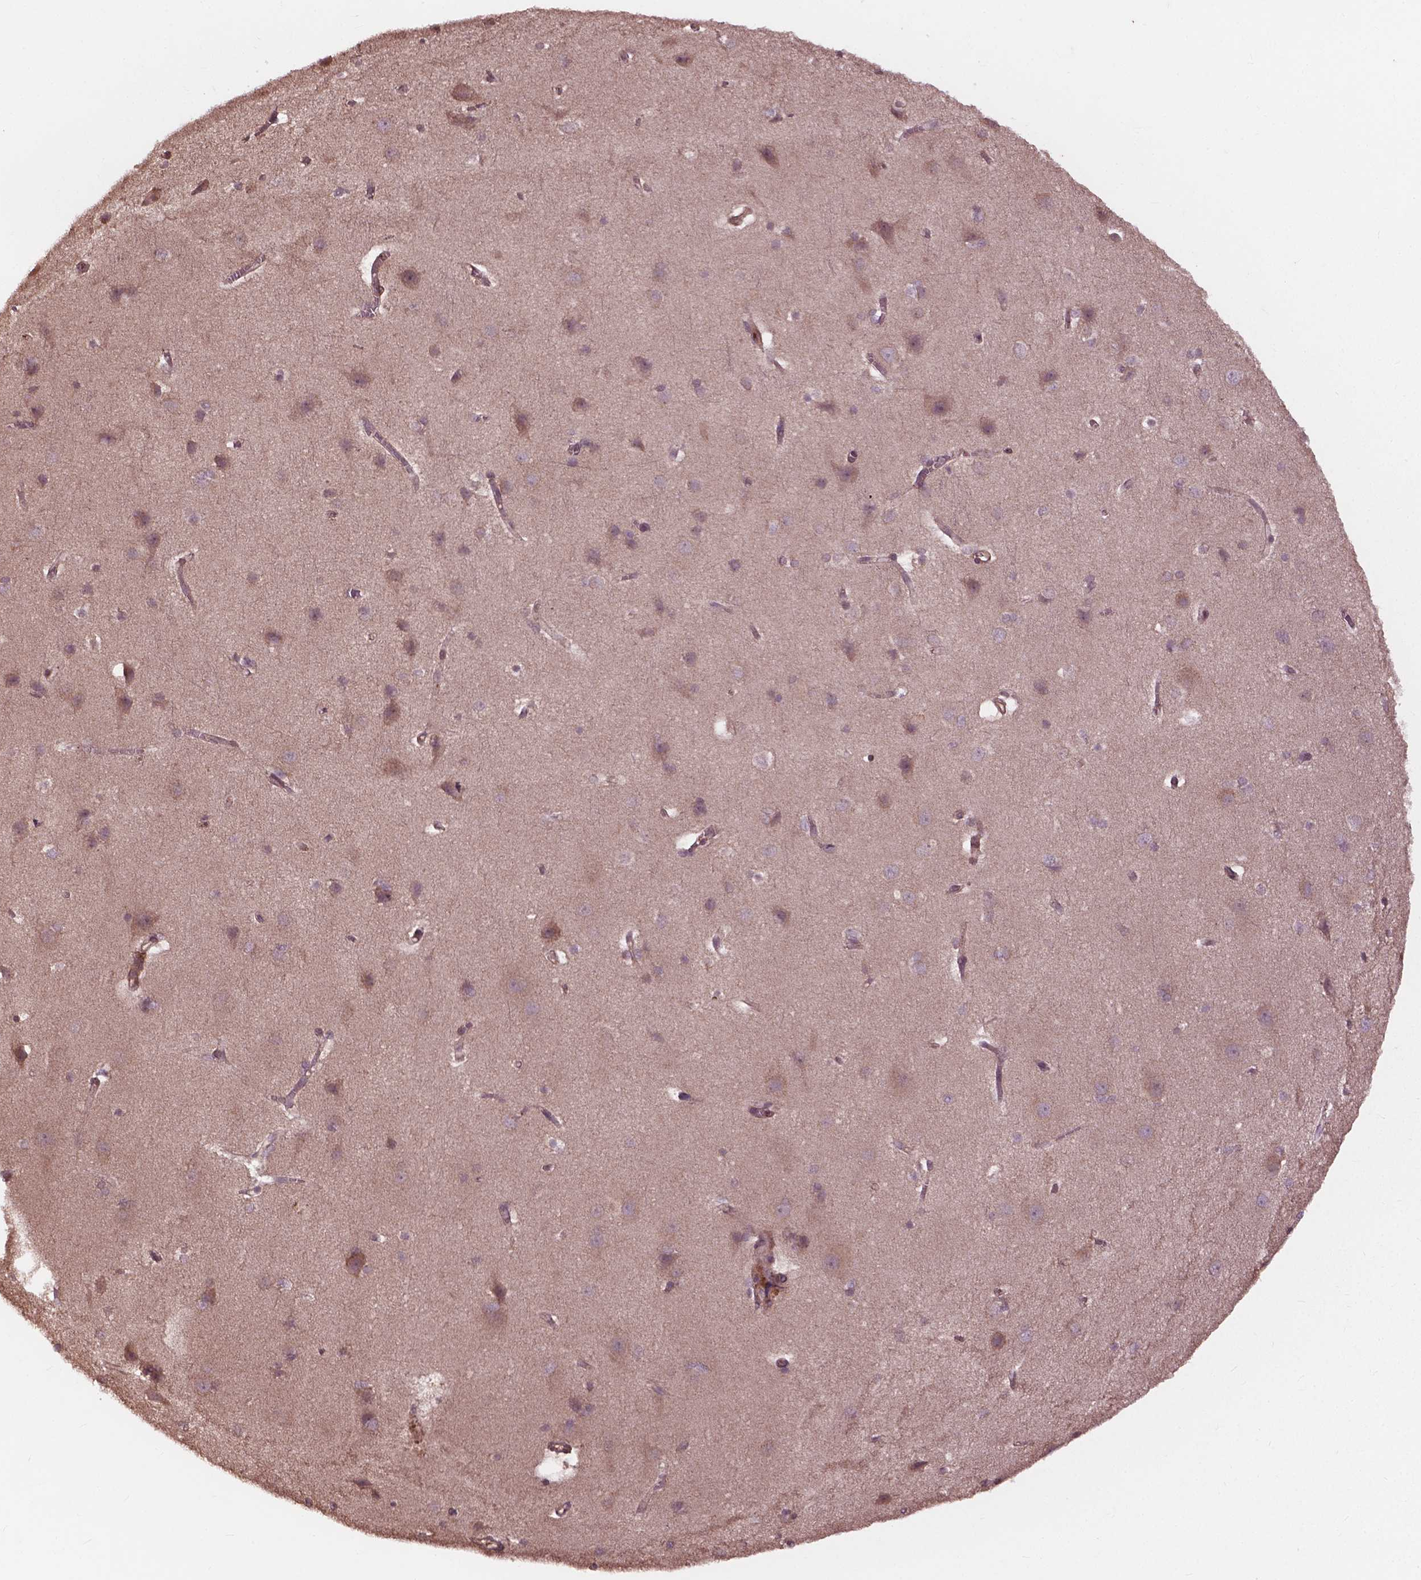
{"staining": {"intensity": "weak", "quantity": "25%-75%", "location": "cytoplasmic/membranous"}, "tissue": "cerebral cortex", "cell_type": "Endothelial cells", "image_type": "normal", "snomed": [{"axis": "morphology", "description": "Normal tissue, NOS"}, {"axis": "topography", "description": "Cerebral cortex"}], "caption": "Immunohistochemical staining of unremarkable cerebral cortex reveals 25%-75% levels of weak cytoplasmic/membranous protein staining in about 25%-75% of endothelial cells. (brown staining indicates protein expression, while blue staining denotes nuclei).", "gene": "CDC42BPA", "patient": {"sex": "male", "age": 37}}